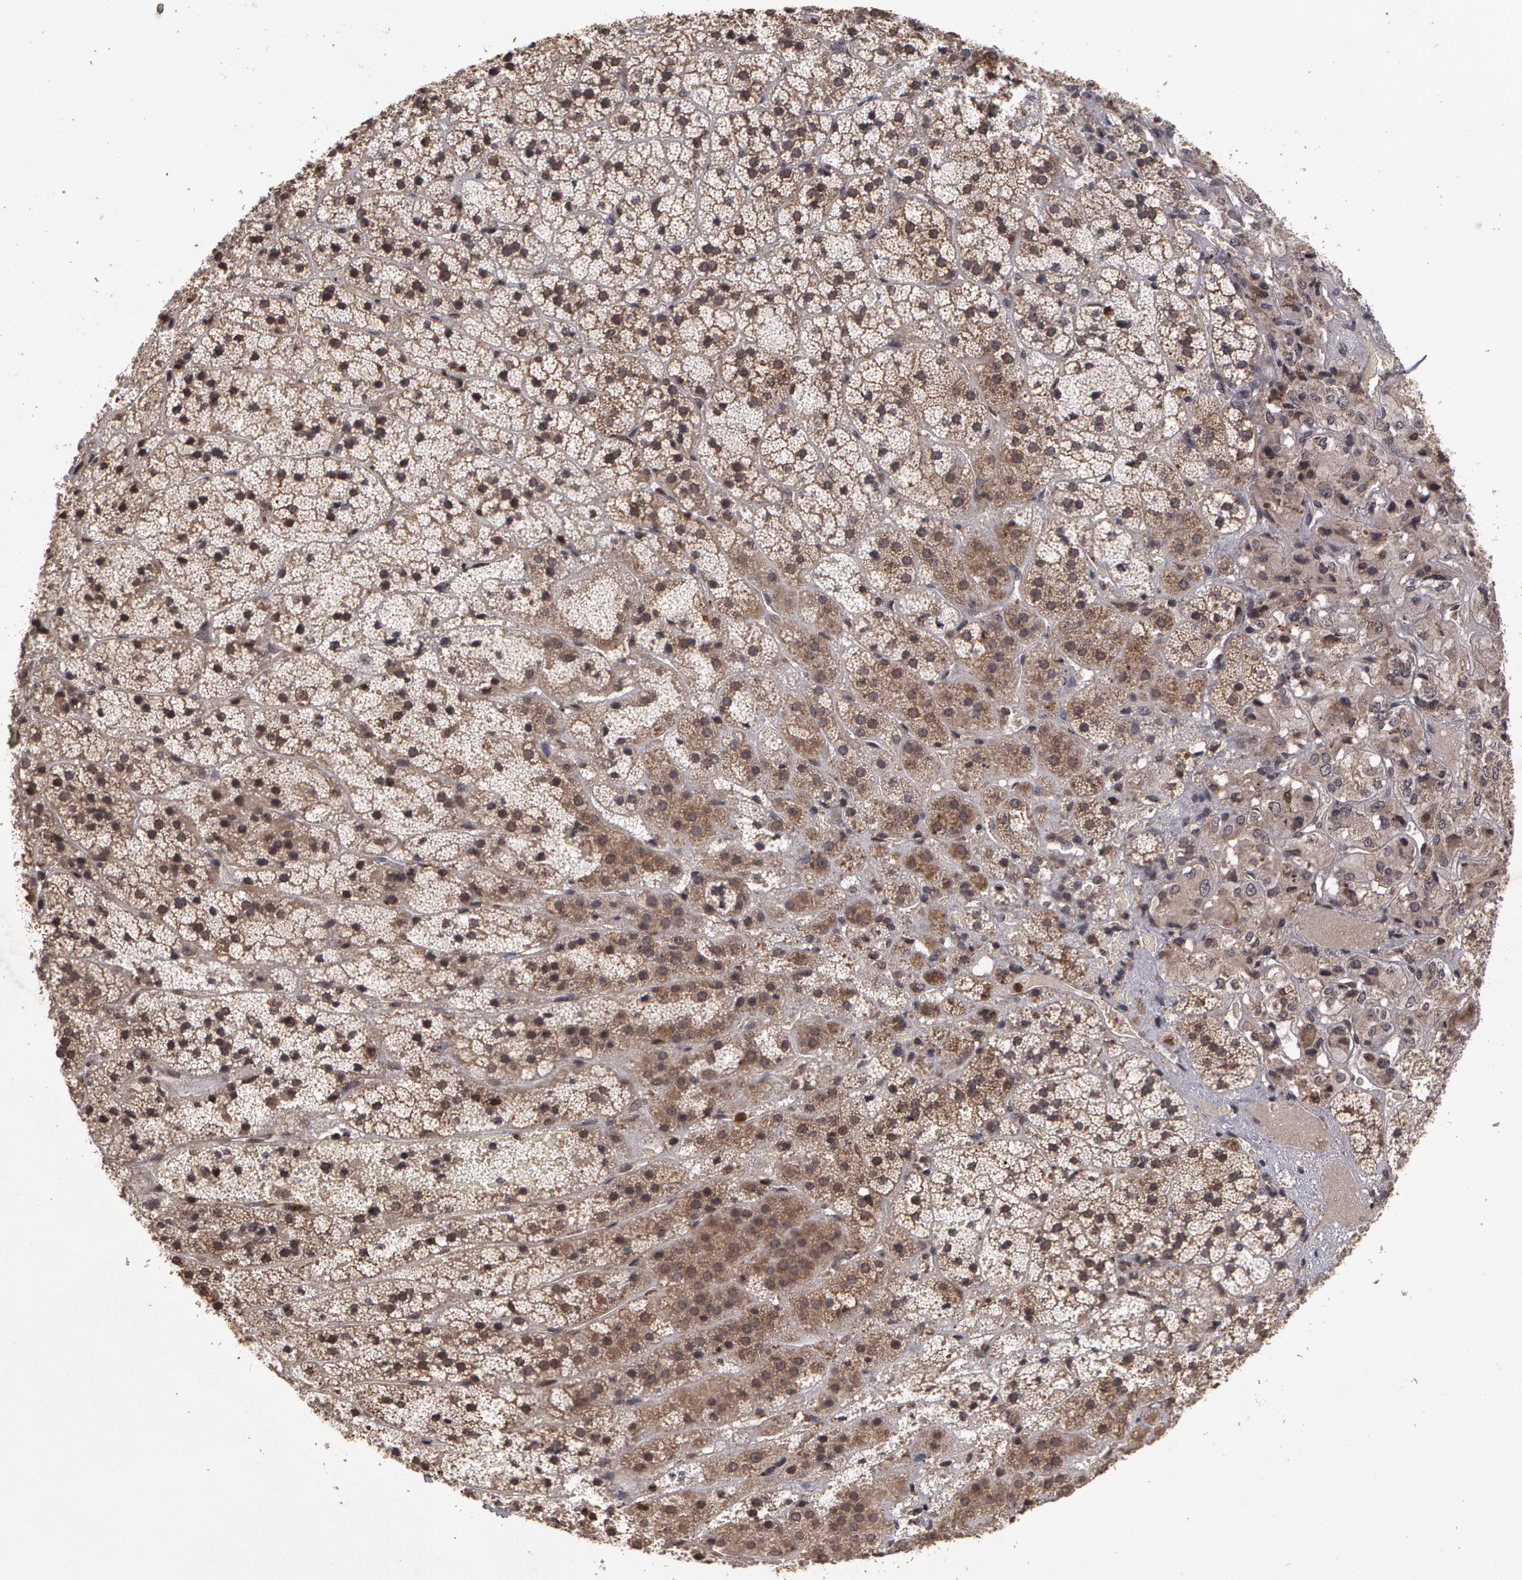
{"staining": {"intensity": "weak", "quantity": "25%-75%", "location": "cytoplasmic/membranous"}, "tissue": "adrenal gland", "cell_type": "Glandular cells", "image_type": "normal", "snomed": [{"axis": "morphology", "description": "Normal tissue, NOS"}, {"axis": "topography", "description": "Adrenal gland"}], "caption": "Immunohistochemistry (IHC) of unremarkable adrenal gland shows low levels of weak cytoplasmic/membranous positivity in about 25%-75% of glandular cells. Immunohistochemistry stains the protein in brown and the nuclei are stained blue.", "gene": "CALR", "patient": {"sex": "female", "age": 44}}